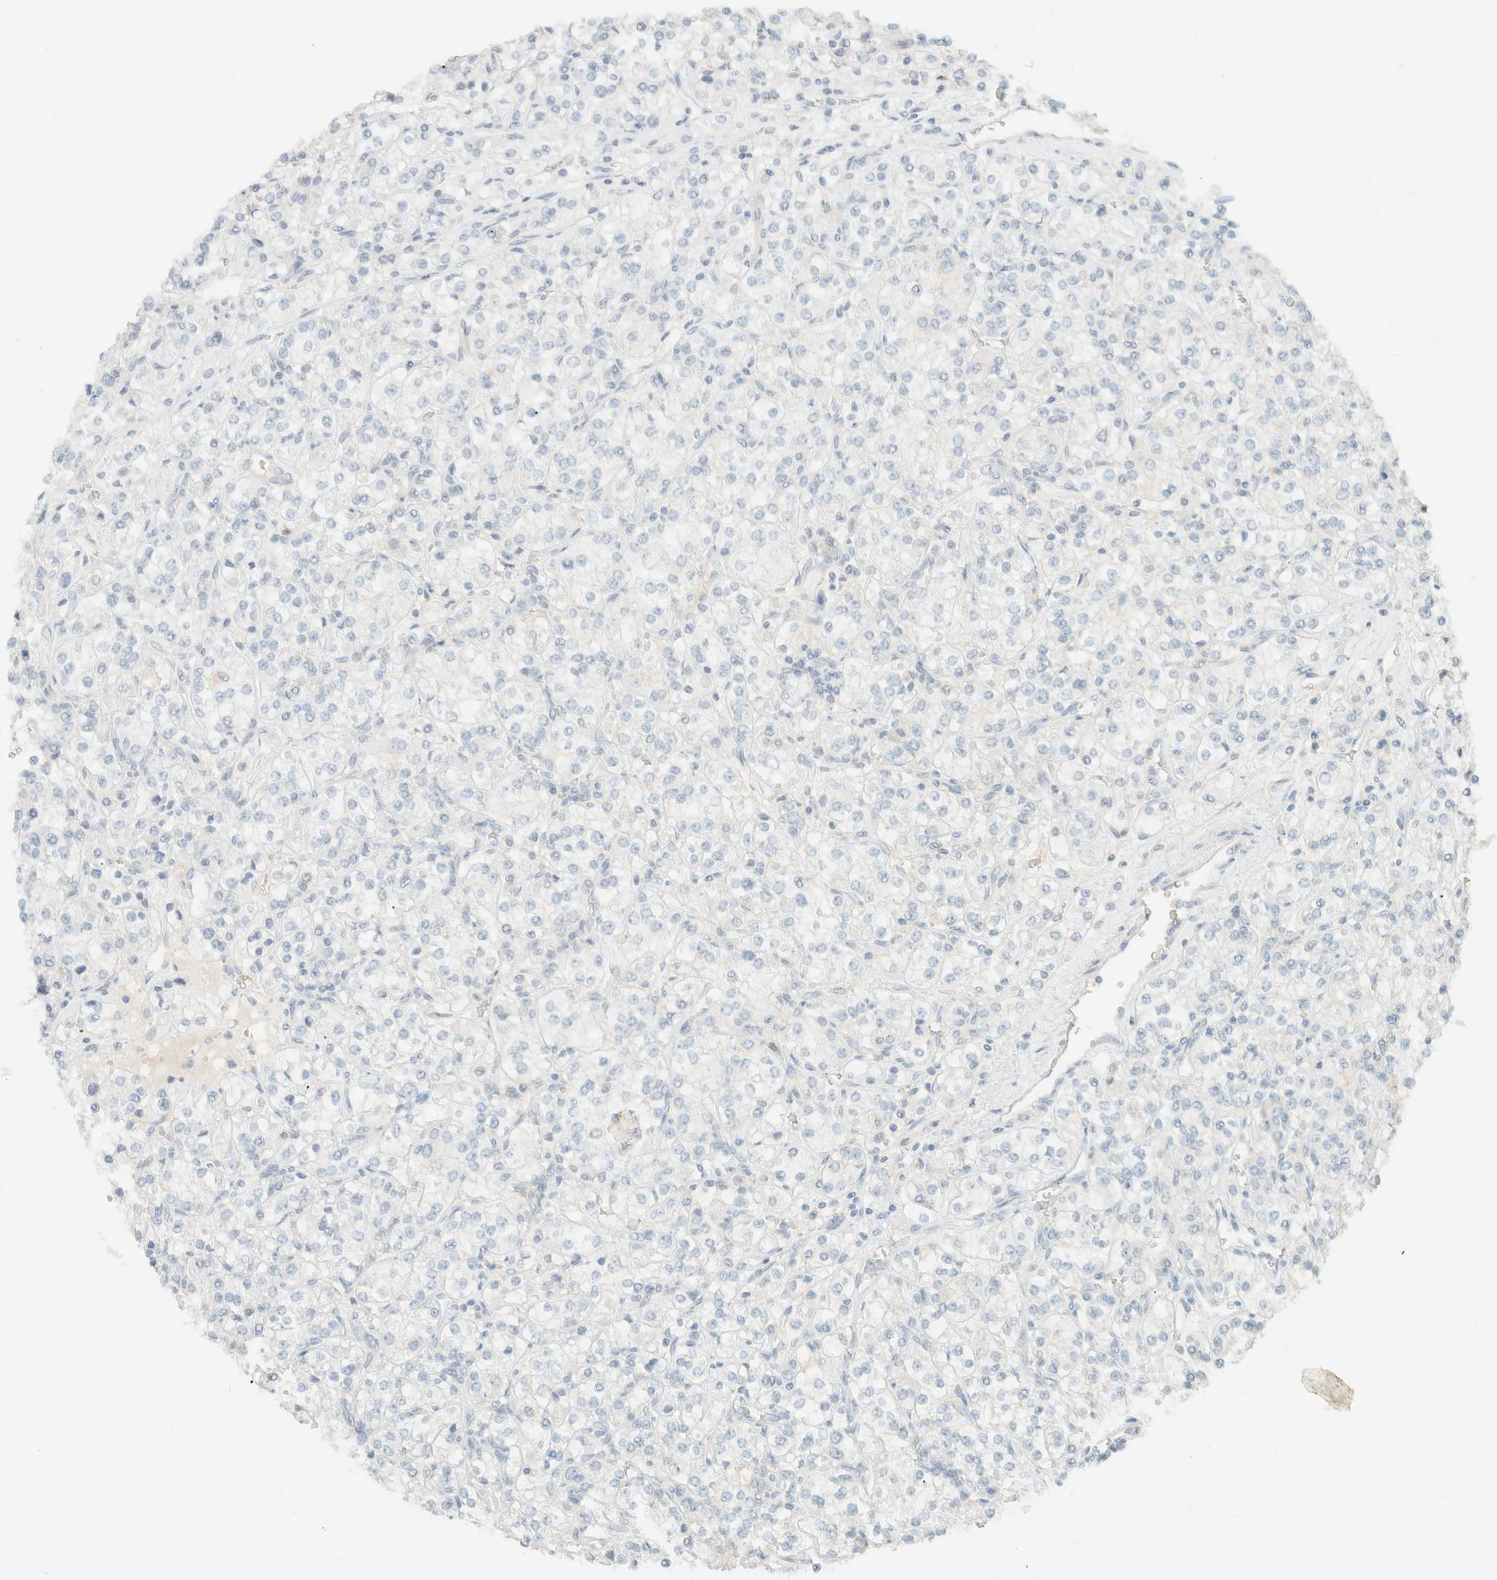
{"staining": {"intensity": "negative", "quantity": "none", "location": "none"}, "tissue": "renal cancer", "cell_type": "Tumor cells", "image_type": "cancer", "snomed": [{"axis": "morphology", "description": "Adenocarcinoma, NOS"}, {"axis": "topography", "description": "Kidney"}], "caption": "Renal cancer was stained to show a protein in brown. There is no significant staining in tumor cells.", "gene": "GPA33", "patient": {"sex": "male", "age": 77}}